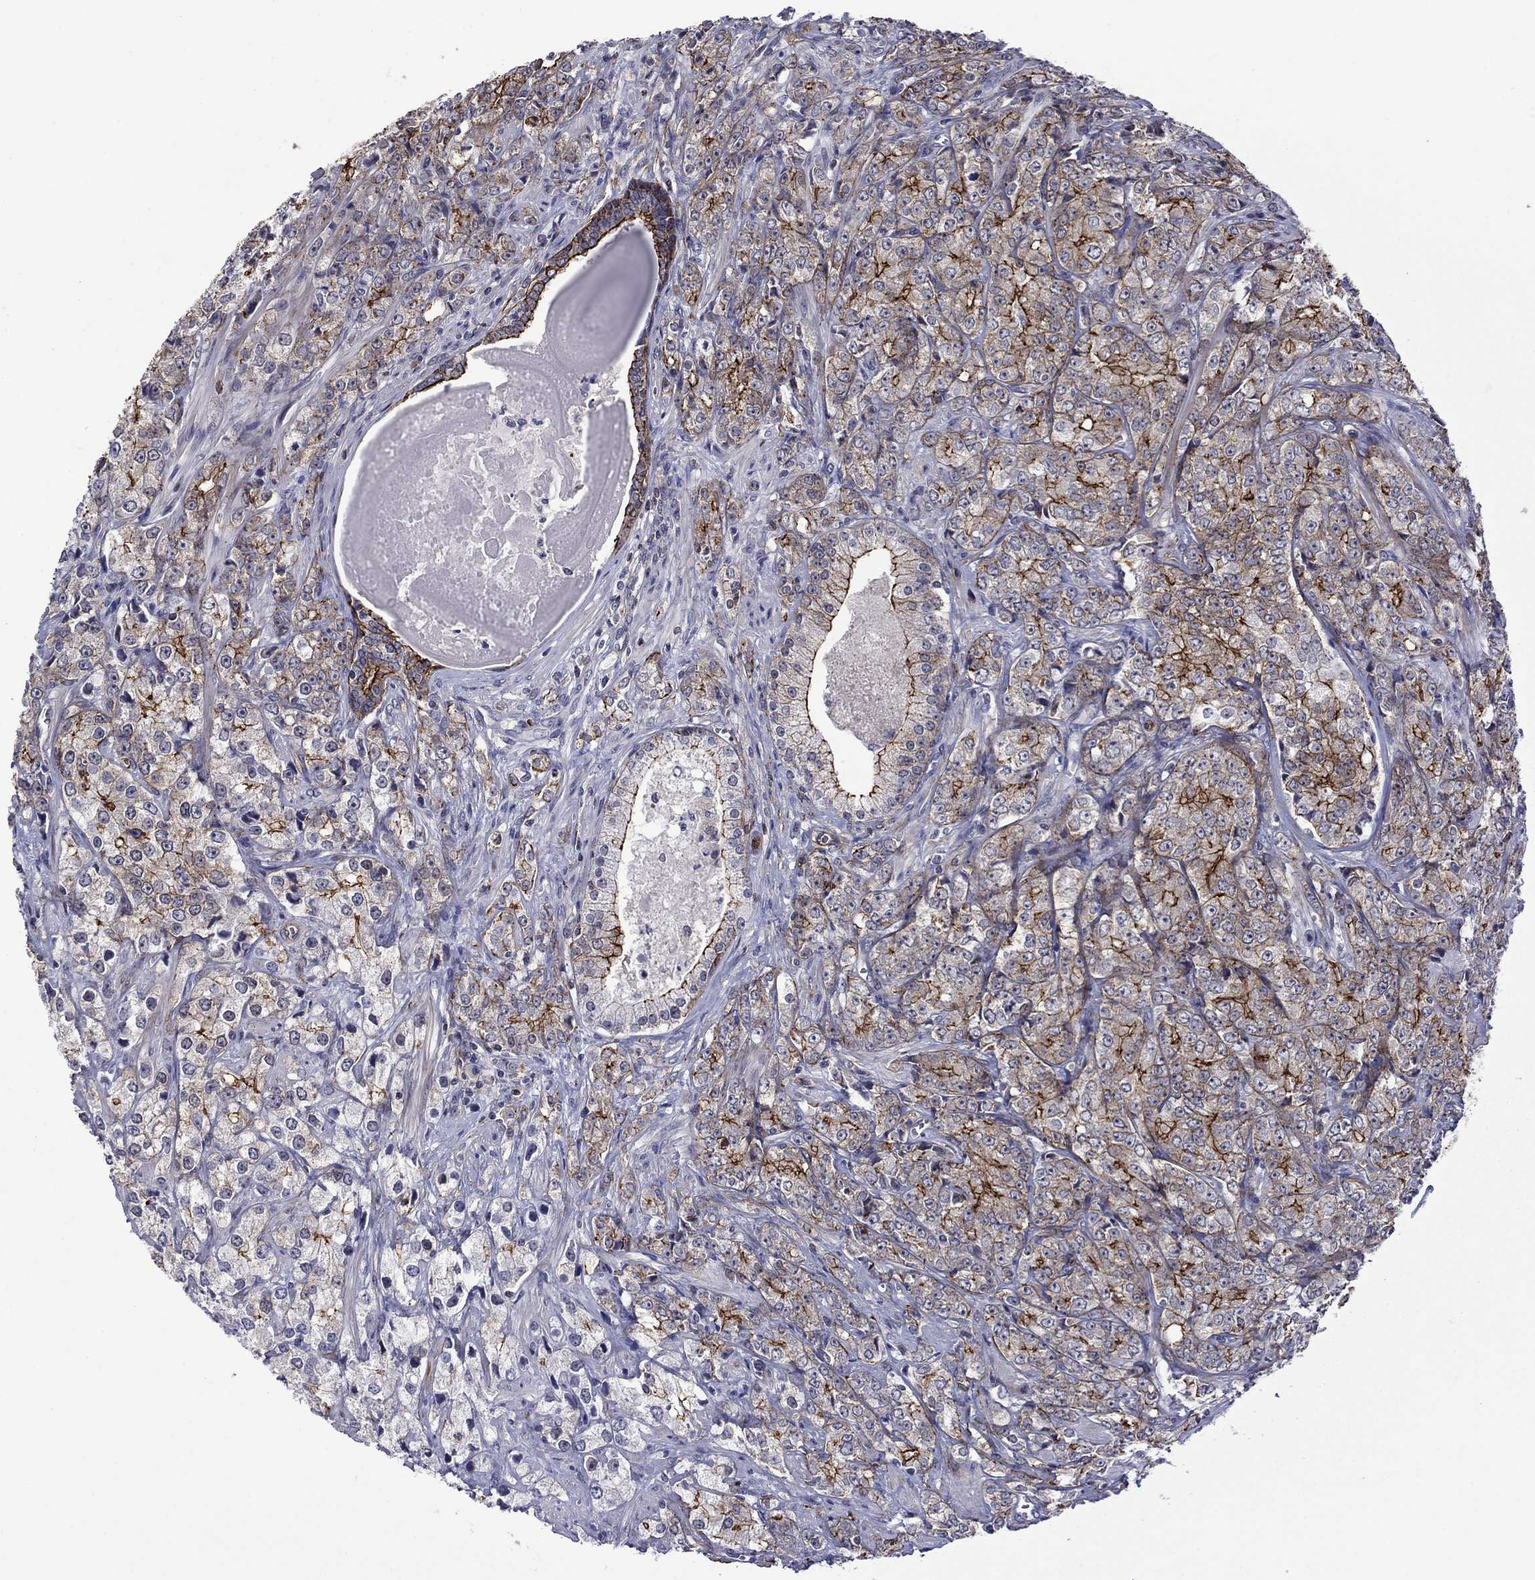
{"staining": {"intensity": "strong", "quantity": "25%-75%", "location": "cytoplasmic/membranous"}, "tissue": "prostate cancer", "cell_type": "Tumor cells", "image_type": "cancer", "snomed": [{"axis": "morphology", "description": "Adenocarcinoma, NOS"}, {"axis": "topography", "description": "Prostate and seminal vesicle, NOS"}, {"axis": "topography", "description": "Prostate"}], "caption": "Immunohistochemistry (IHC) photomicrograph of prostate adenocarcinoma stained for a protein (brown), which demonstrates high levels of strong cytoplasmic/membranous positivity in about 25%-75% of tumor cells.", "gene": "LMO7", "patient": {"sex": "male", "age": 68}}